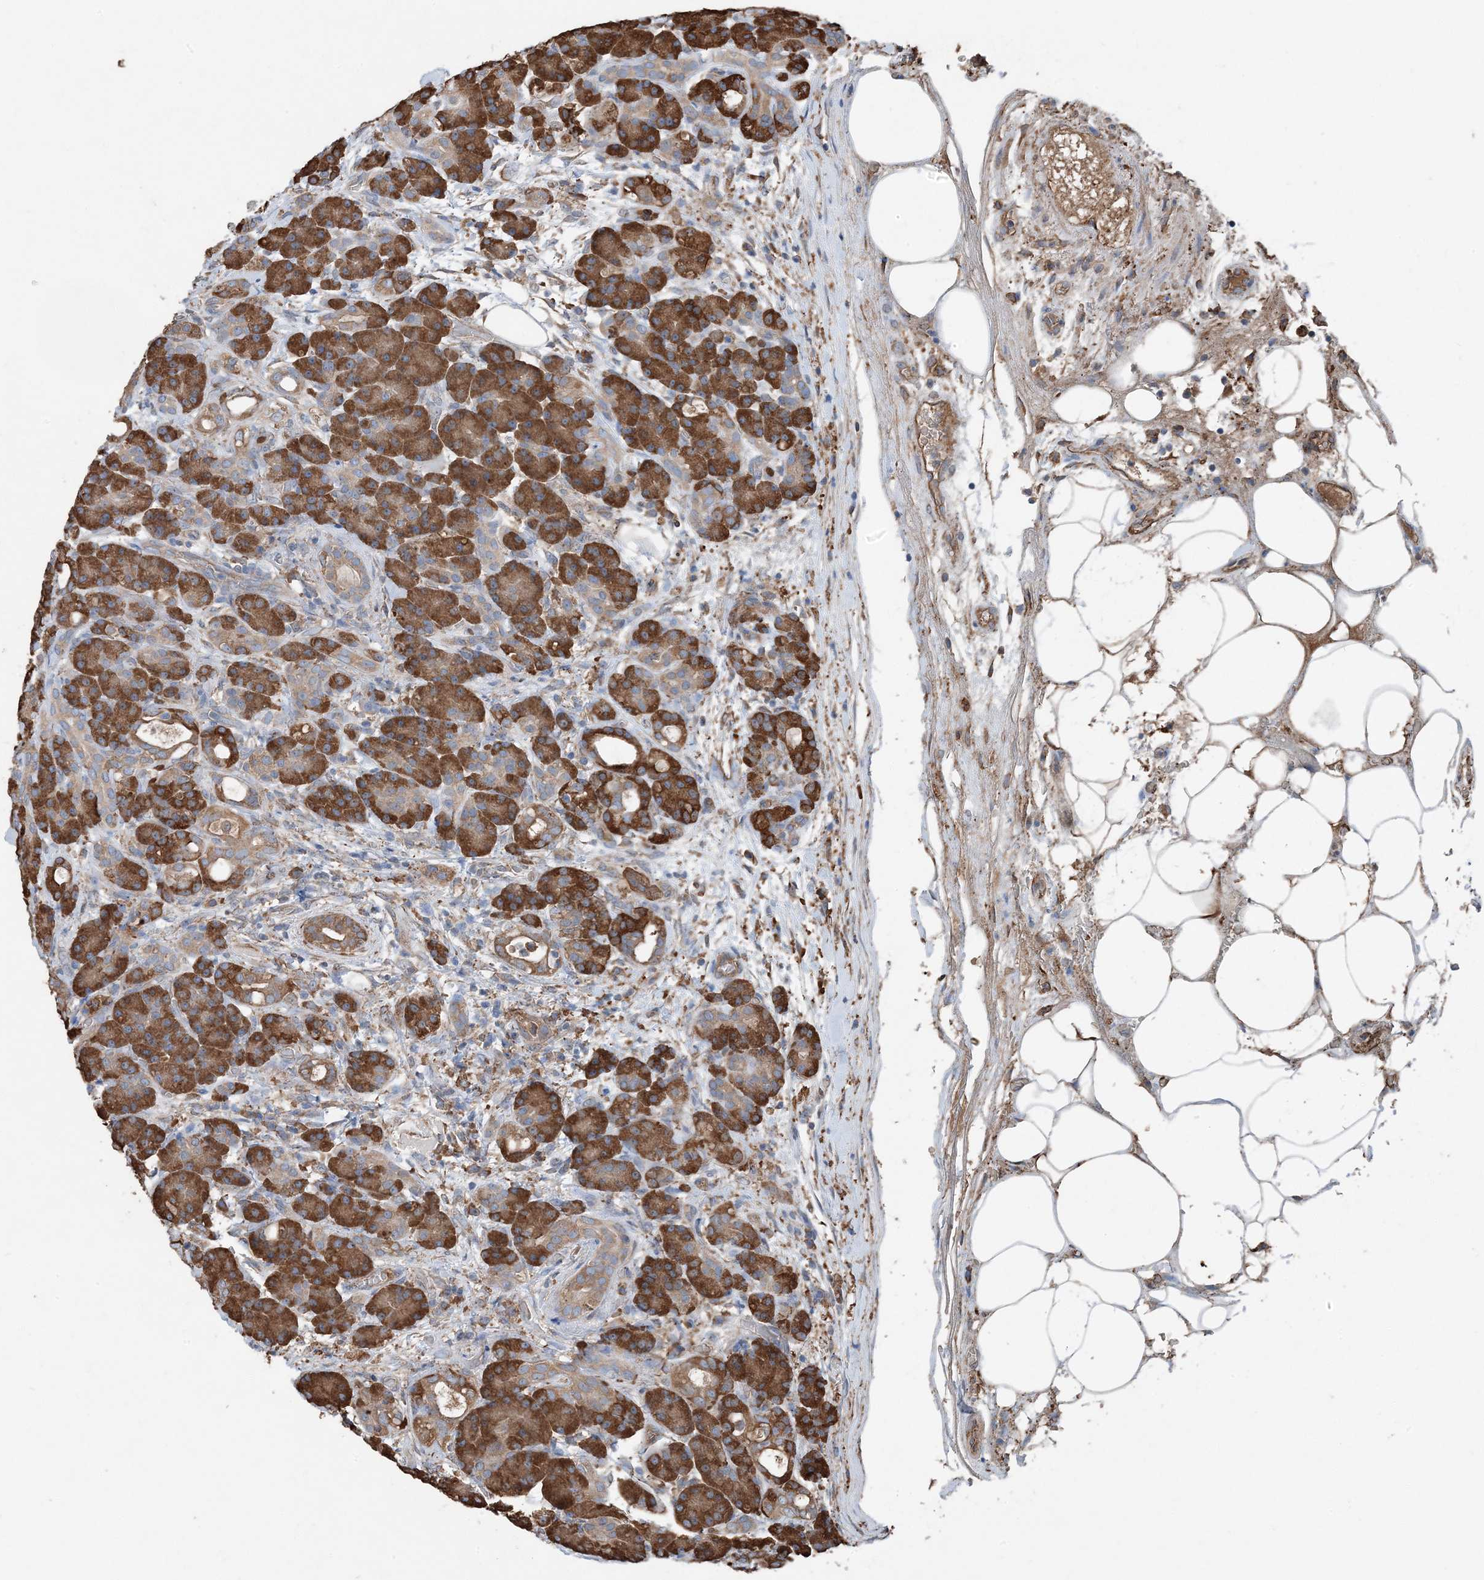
{"staining": {"intensity": "strong", "quantity": ">75%", "location": "cytoplasmic/membranous"}, "tissue": "pancreas", "cell_type": "Exocrine glandular cells", "image_type": "normal", "snomed": [{"axis": "morphology", "description": "Normal tissue, NOS"}, {"axis": "topography", "description": "Pancreas"}], "caption": "Protein expression analysis of benign pancreas demonstrates strong cytoplasmic/membranous positivity in about >75% of exocrine glandular cells.", "gene": "PDIA6", "patient": {"sex": "male", "age": 63}}